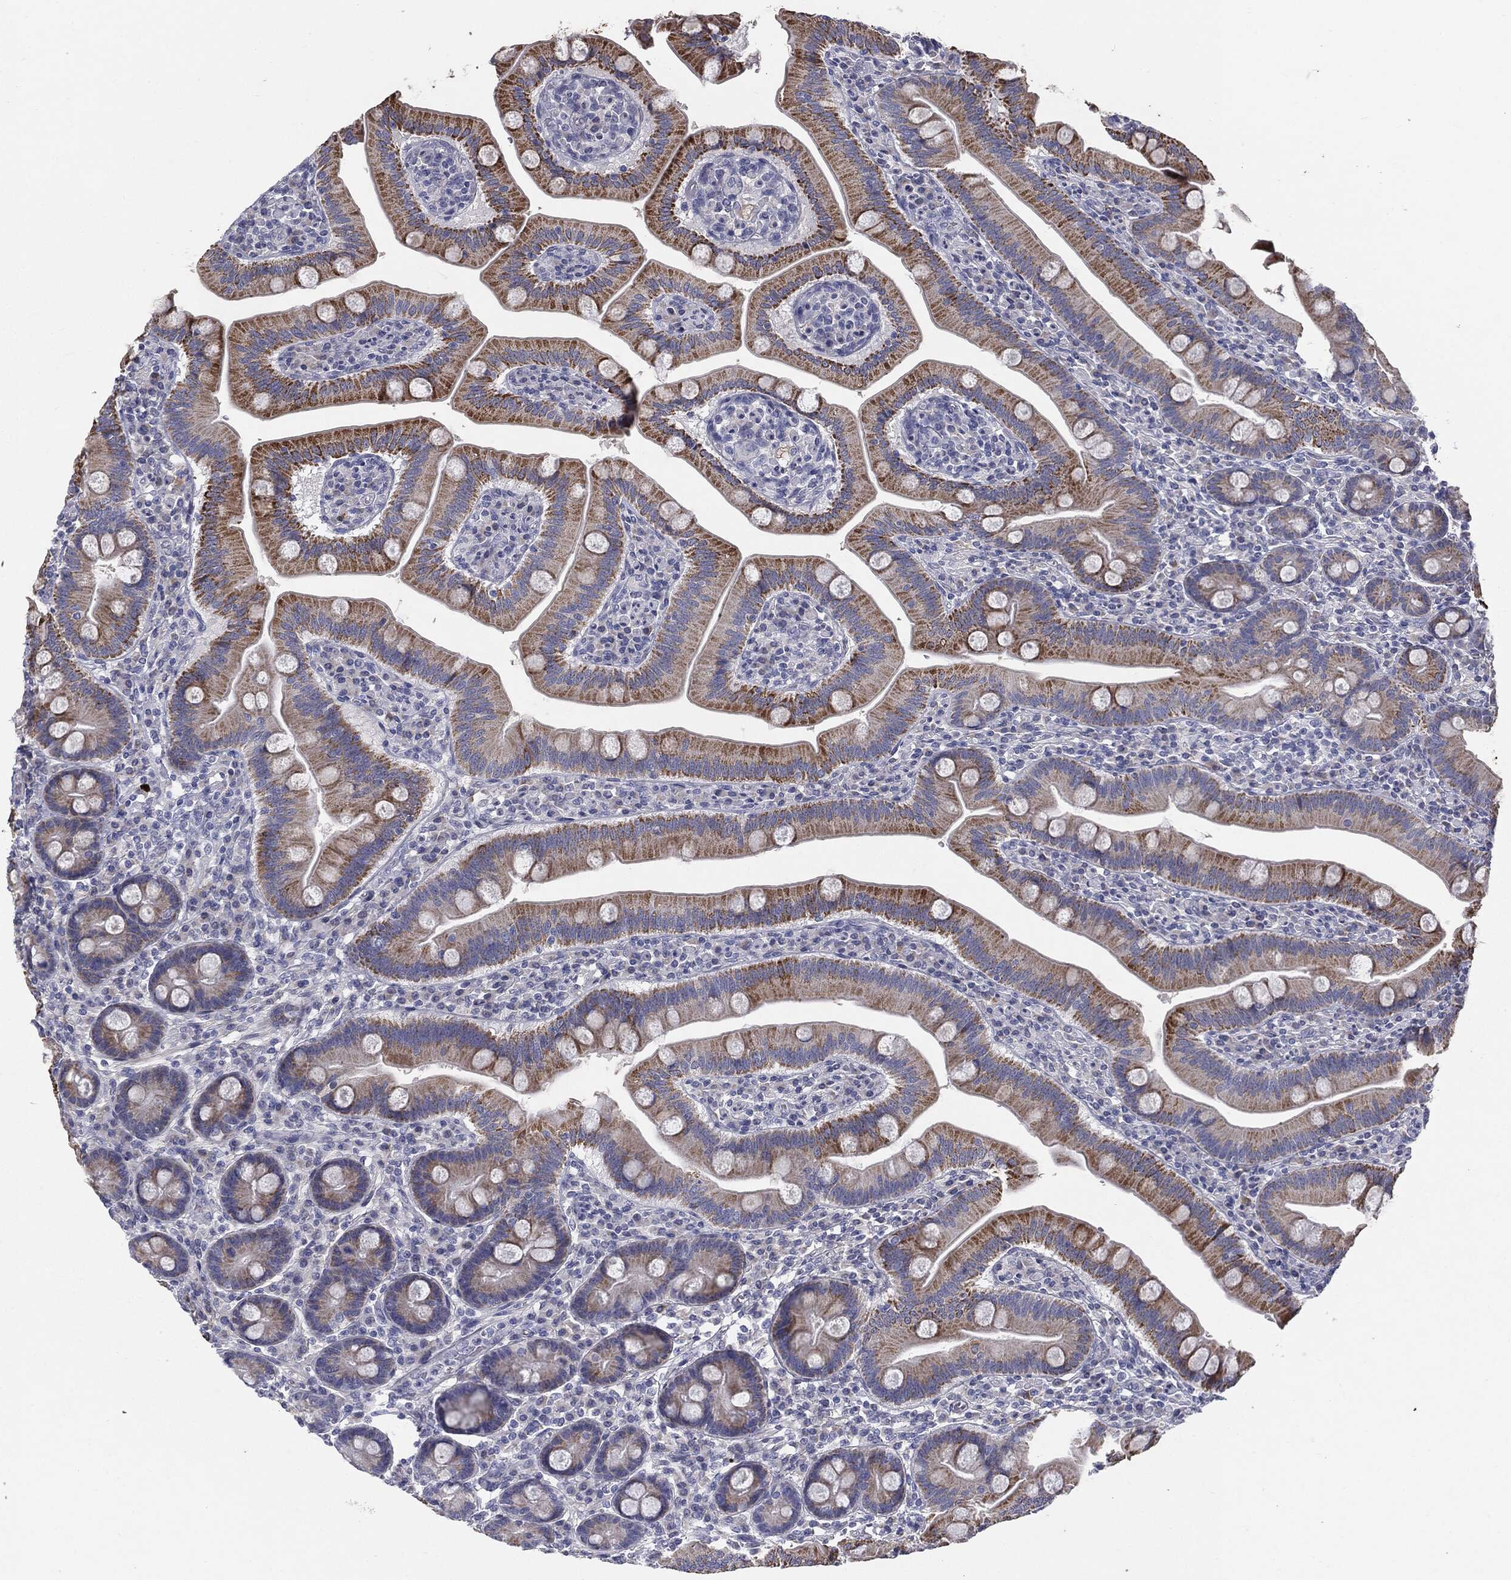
{"staining": {"intensity": "moderate", "quantity": "25%-75%", "location": "cytoplasmic/membranous"}, "tissue": "duodenum", "cell_type": "Glandular cells", "image_type": "normal", "snomed": [{"axis": "morphology", "description": "Normal tissue, NOS"}, {"axis": "topography", "description": "Duodenum"}], "caption": "Protein staining exhibits moderate cytoplasmic/membranous staining in approximately 25%-75% of glandular cells in unremarkable duodenum.", "gene": "KRT5", "patient": {"sex": "male", "age": 59}}